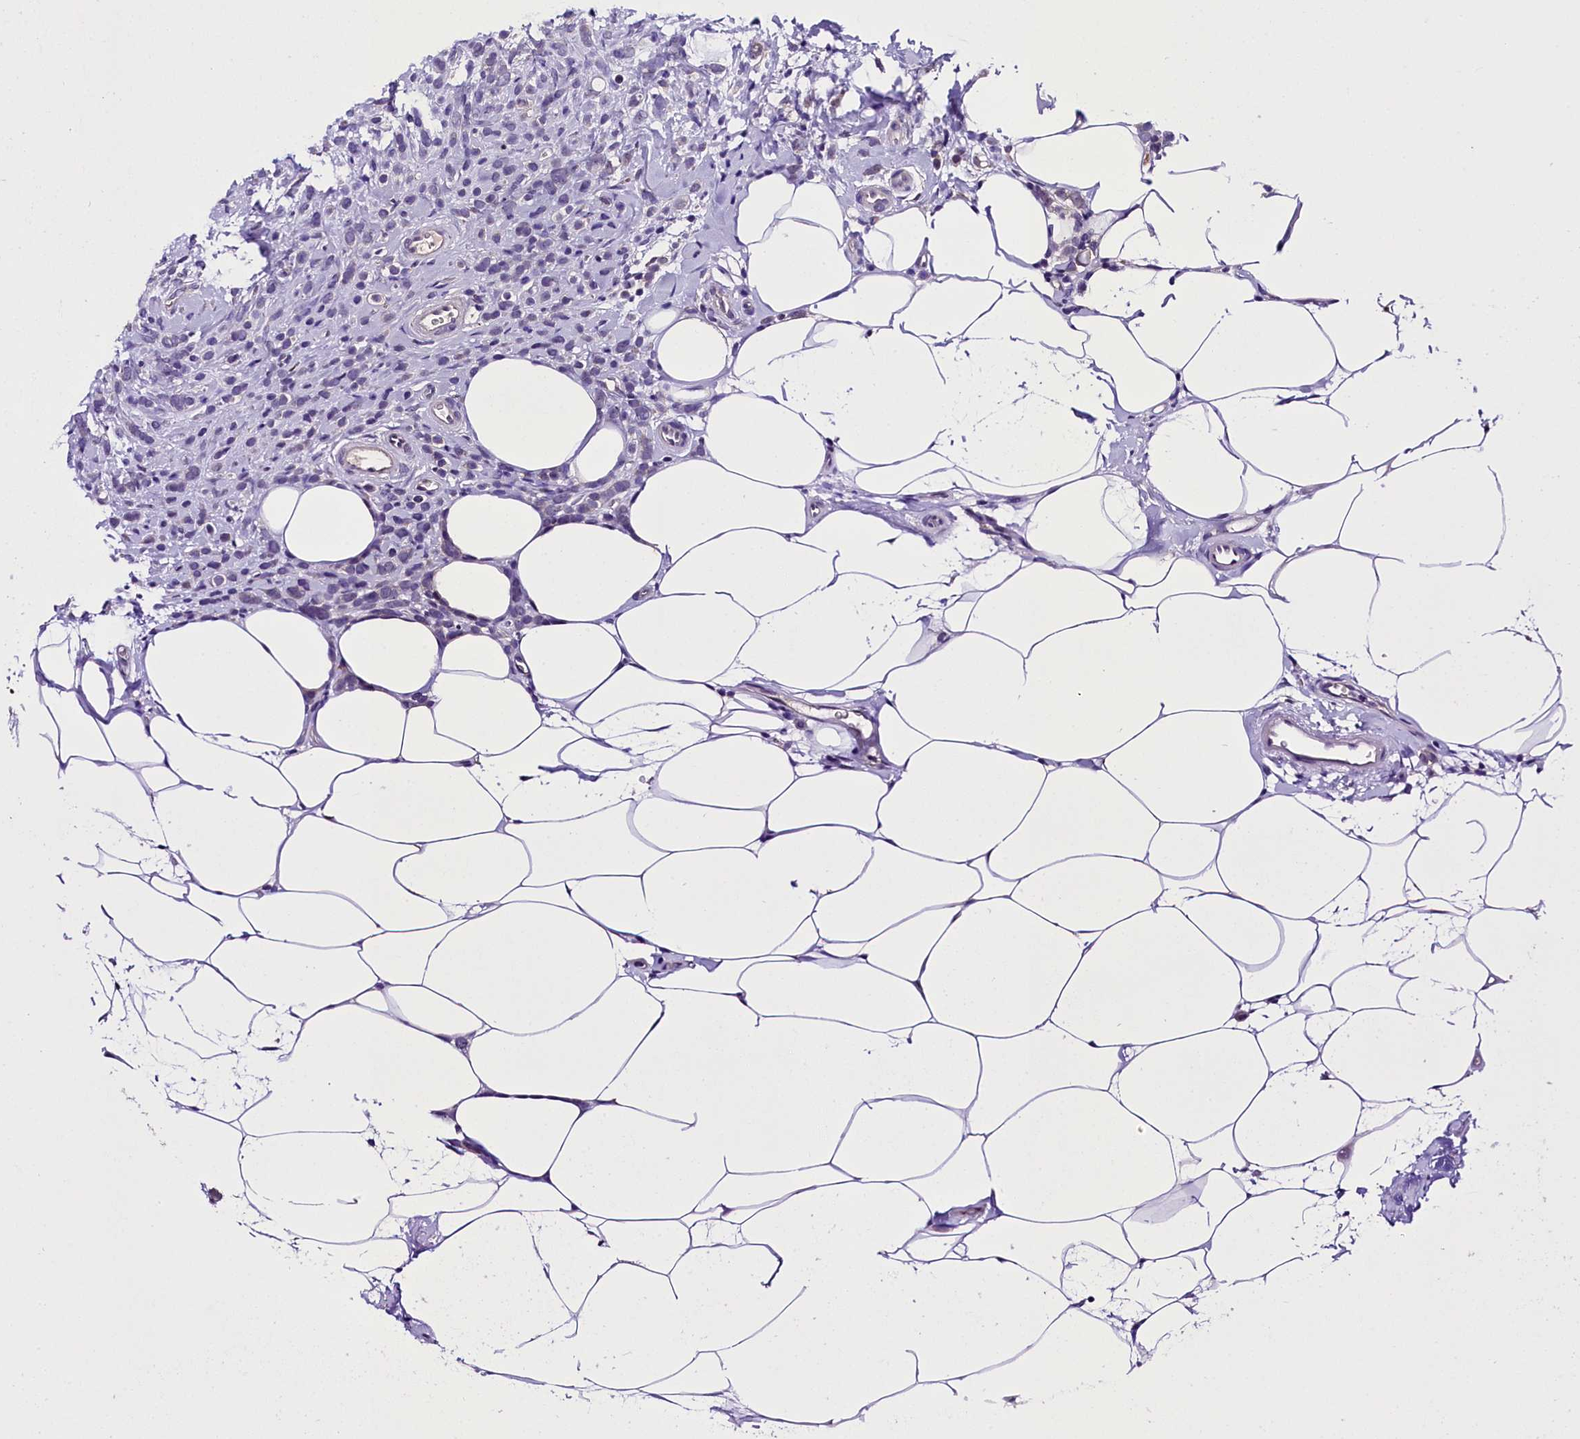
{"staining": {"intensity": "weak", "quantity": "25%-75%", "location": "cytoplasmic/membranous"}, "tissue": "breast cancer", "cell_type": "Tumor cells", "image_type": "cancer", "snomed": [{"axis": "morphology", "description": "Lobular carcinoma"}, {"axis": "topography", "description": "Breast"}], "caption": "Breast cancer stained with a brown dye demonstrates weak cytoplasmic/membranous positive expression in about 25%-75% of tumor cells.", "gene": "IQCN", "patient": {"sex": "female", "age": 58}}